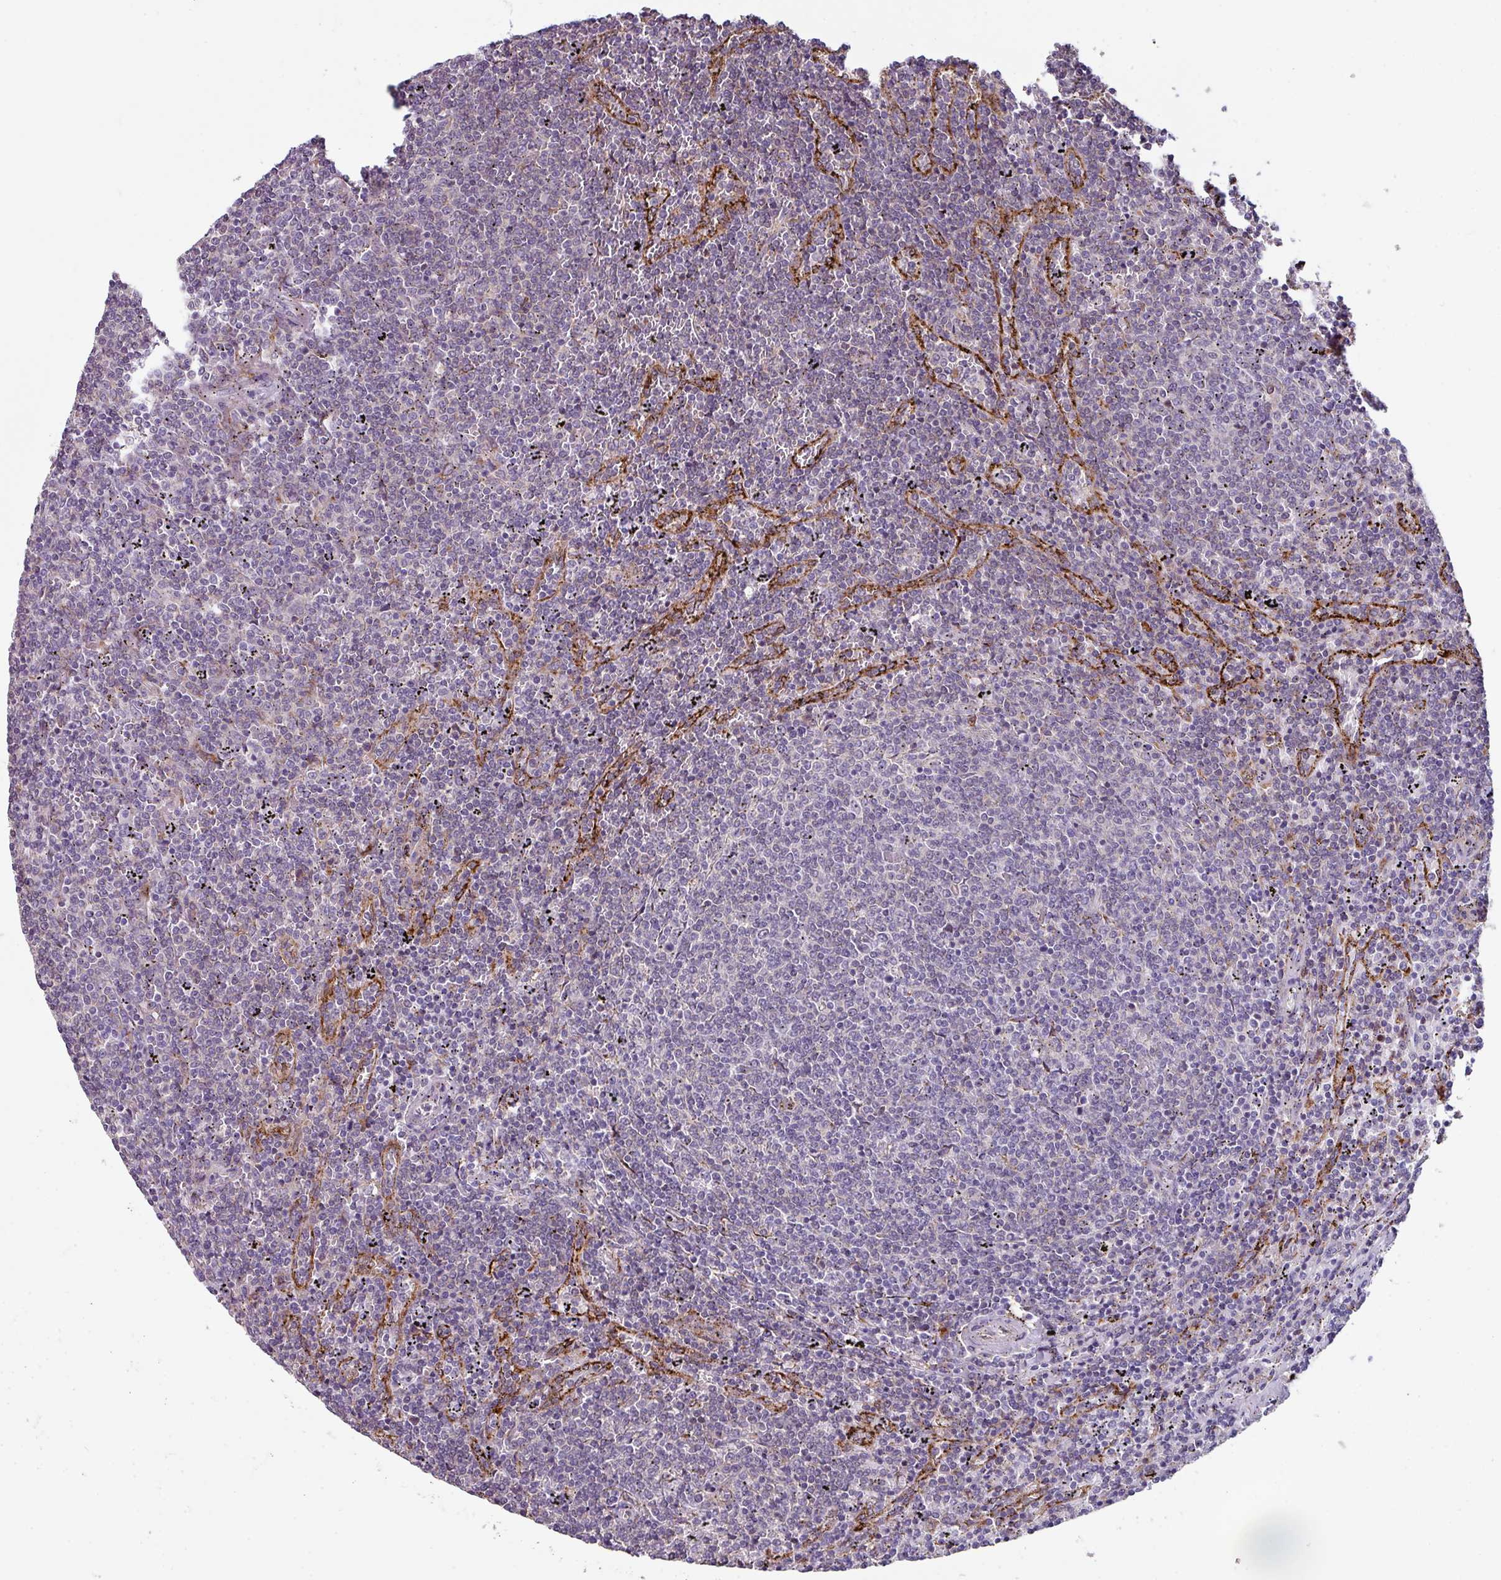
{"staining": {"intensity": "negative", "quantity": "none", "location": "none"}, "tissue": "lymphoma", "cell_type": "Tumor cells", "image_type": "cancer", "snomed": [{"axis": "morphology", "description": "Malignant lymphoma, non-Hodgkin's type, Low grade"}, {"axis": "topography", "description": "Spleen"}], "caption": "High magnification brightfield microscopy of malignant lymphoma, non-Hodgkin's type (low-grade) stained with DAB (3,3'-diaminobenzidine) (brown) and counterstained with hematoxylin (blue): tumor cells show no significant staining.", "gene": "BMS1", "patient": {"sex": "female", "age": 50}}